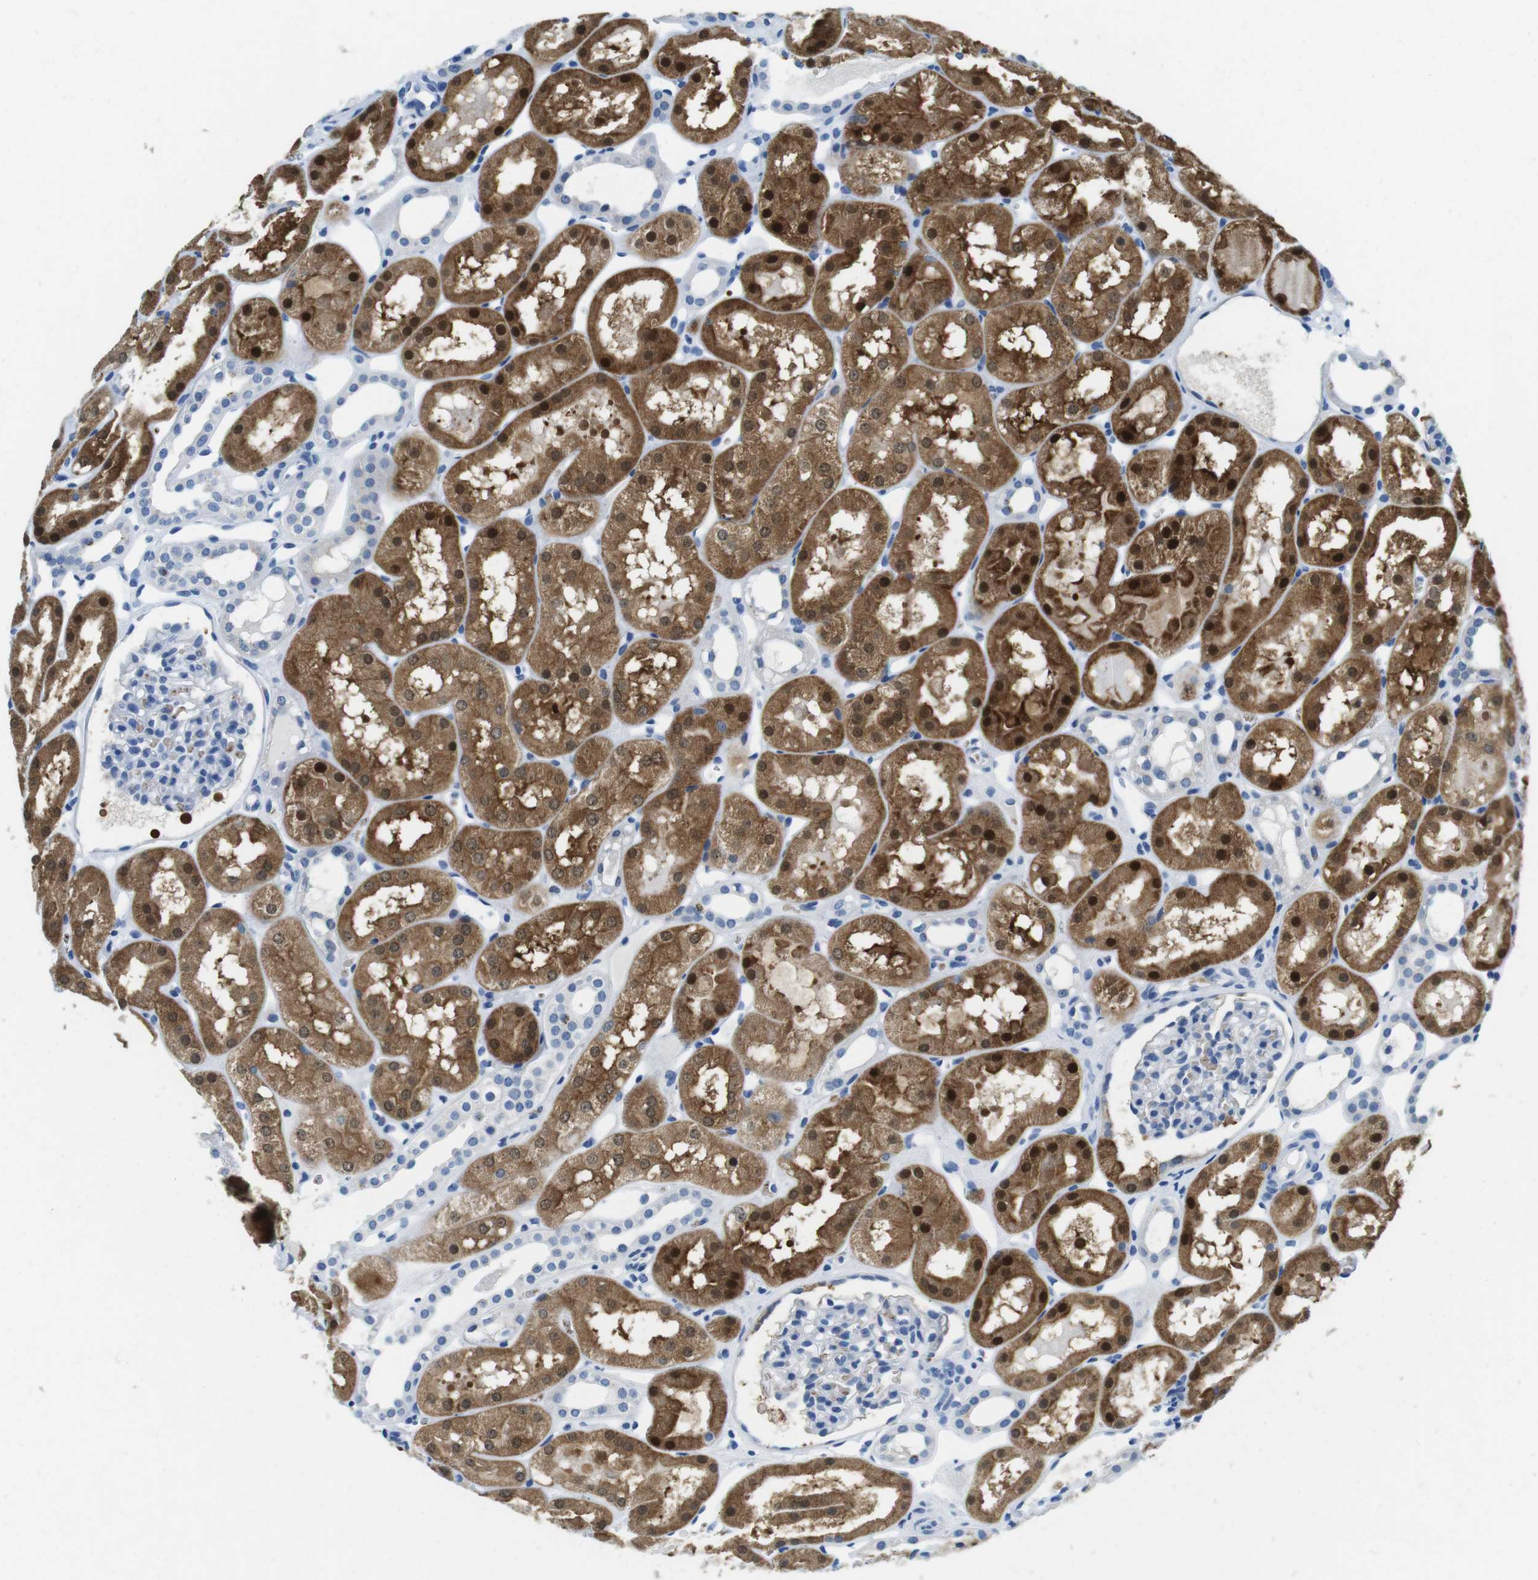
{"staining": {"intensity": "negative", "quantity": "none", "location": "none"}, "tissue": "kidney", "cell_type": "Cells in glomeruli", "image_type": "normal", "snomed": [{"axis": "morphology", "description": "Normal tissue, NOS"}, {"axis": "topography", "description": "Kidney"}, {"axis": "topography", "description": "Urinary bladder"}], "caption": "Protein analysis of normal kidney displays no significant staining in cells in glomeruli. (Stains: DAB immunohistochemistry (IHC) with hematoxylin counter stain, Microscopy: brightfield microscopy at high magnification).", "gene": "TFAP2C", "patient": {"sex": "male", "age": 16}}